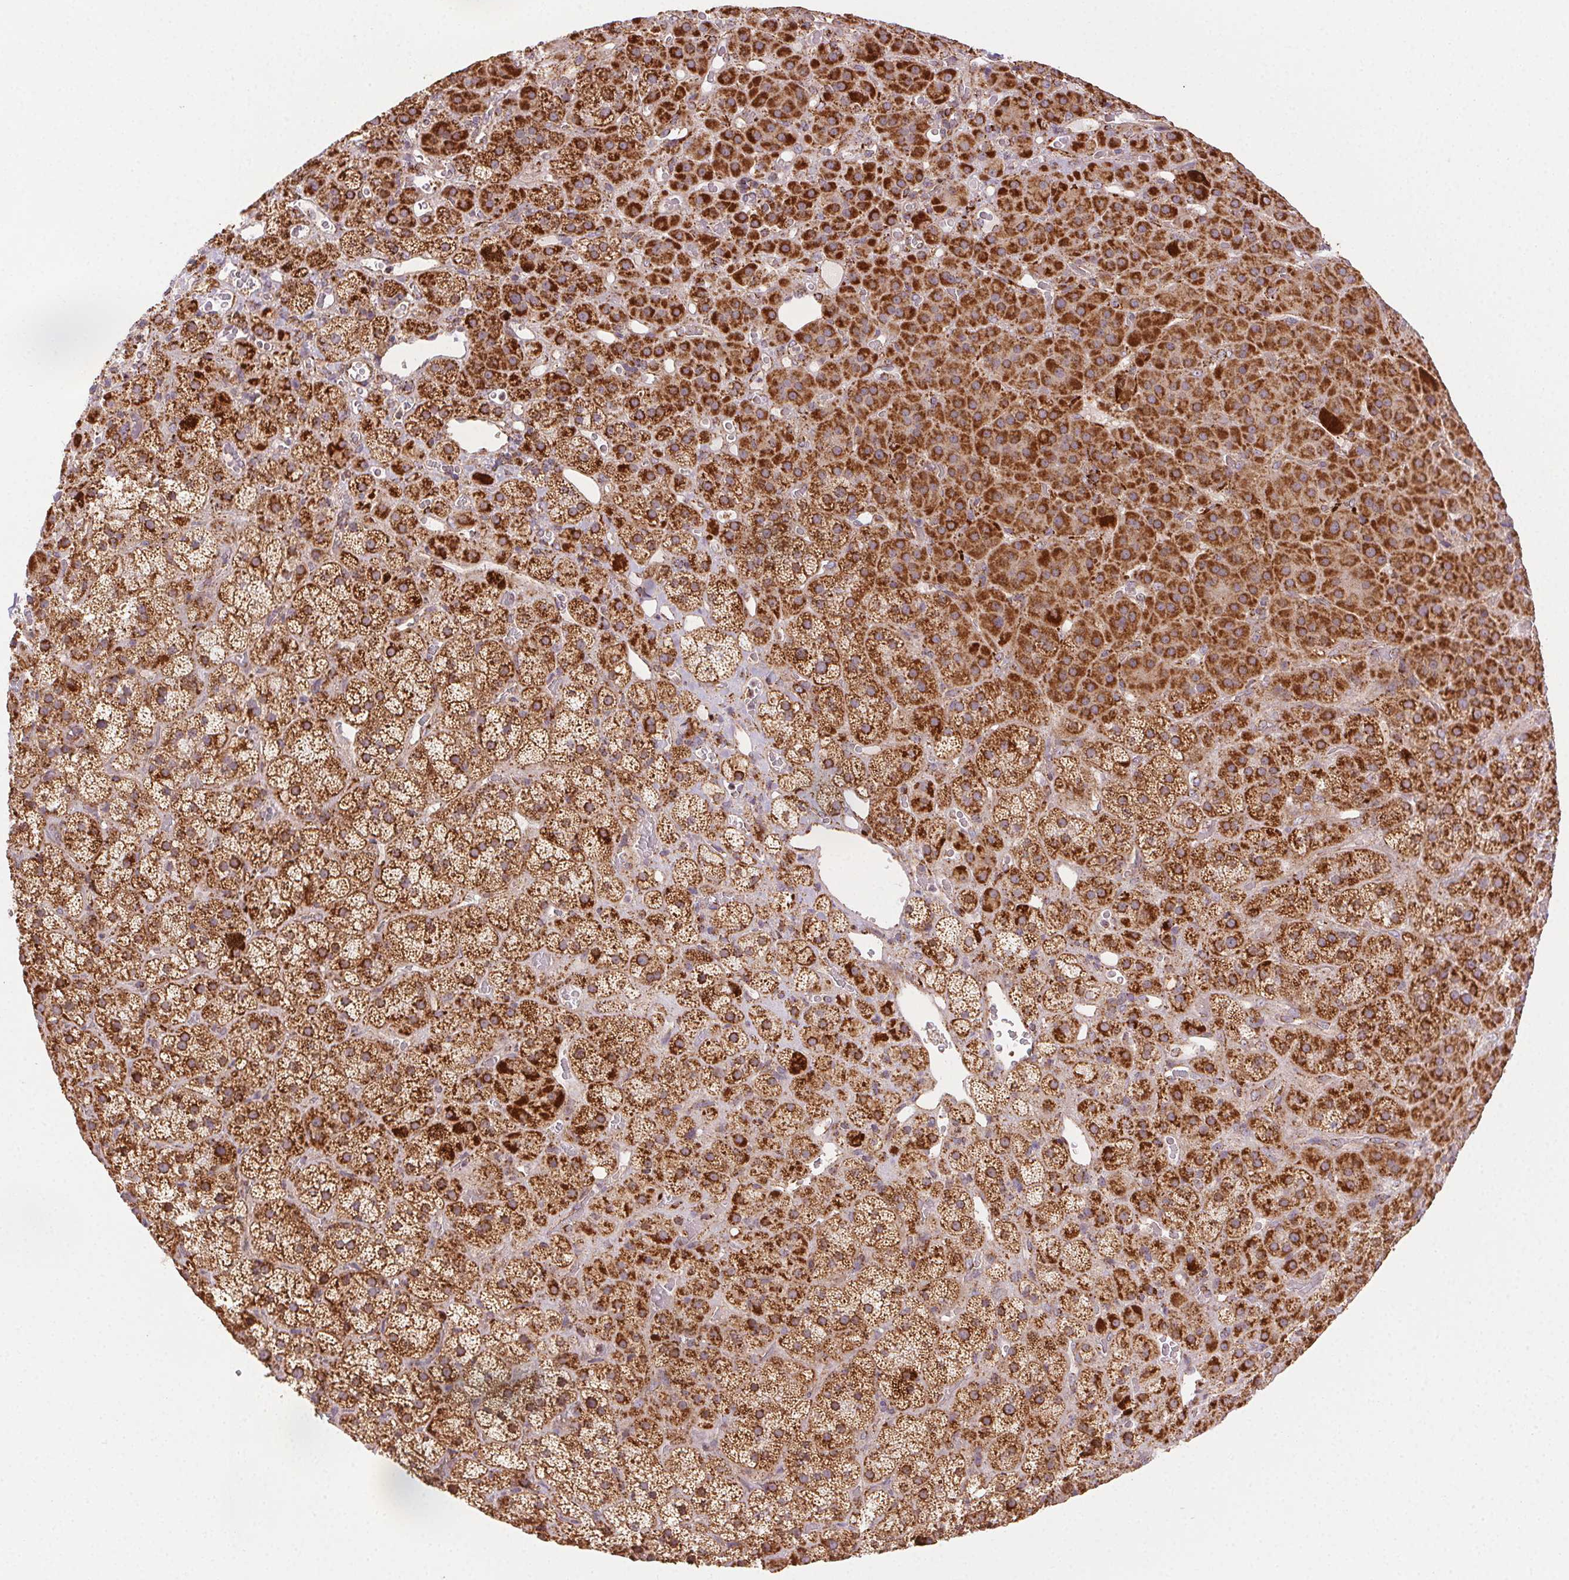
{"staining": {"intensity": "strong", "quantity": ">75%", "location": "cytoplasmic/membranous"}, "tissue": "adrenal gland", "cell_type": "Glandular cells", "image_type": "normal", "snomed": [{"axis": "morphology", "description": "Normal tissue, NOS"}, {"axis": "topography", "description": "Adrenal gland"}], "caption": "Benign adrenal gland shows strong cytoplasmic/membranous staining in about >75% of glandular cells, visualized by immunohistochemistry.", "gene": "CLPB", "patient": {"sex": "male", "age": 57}}